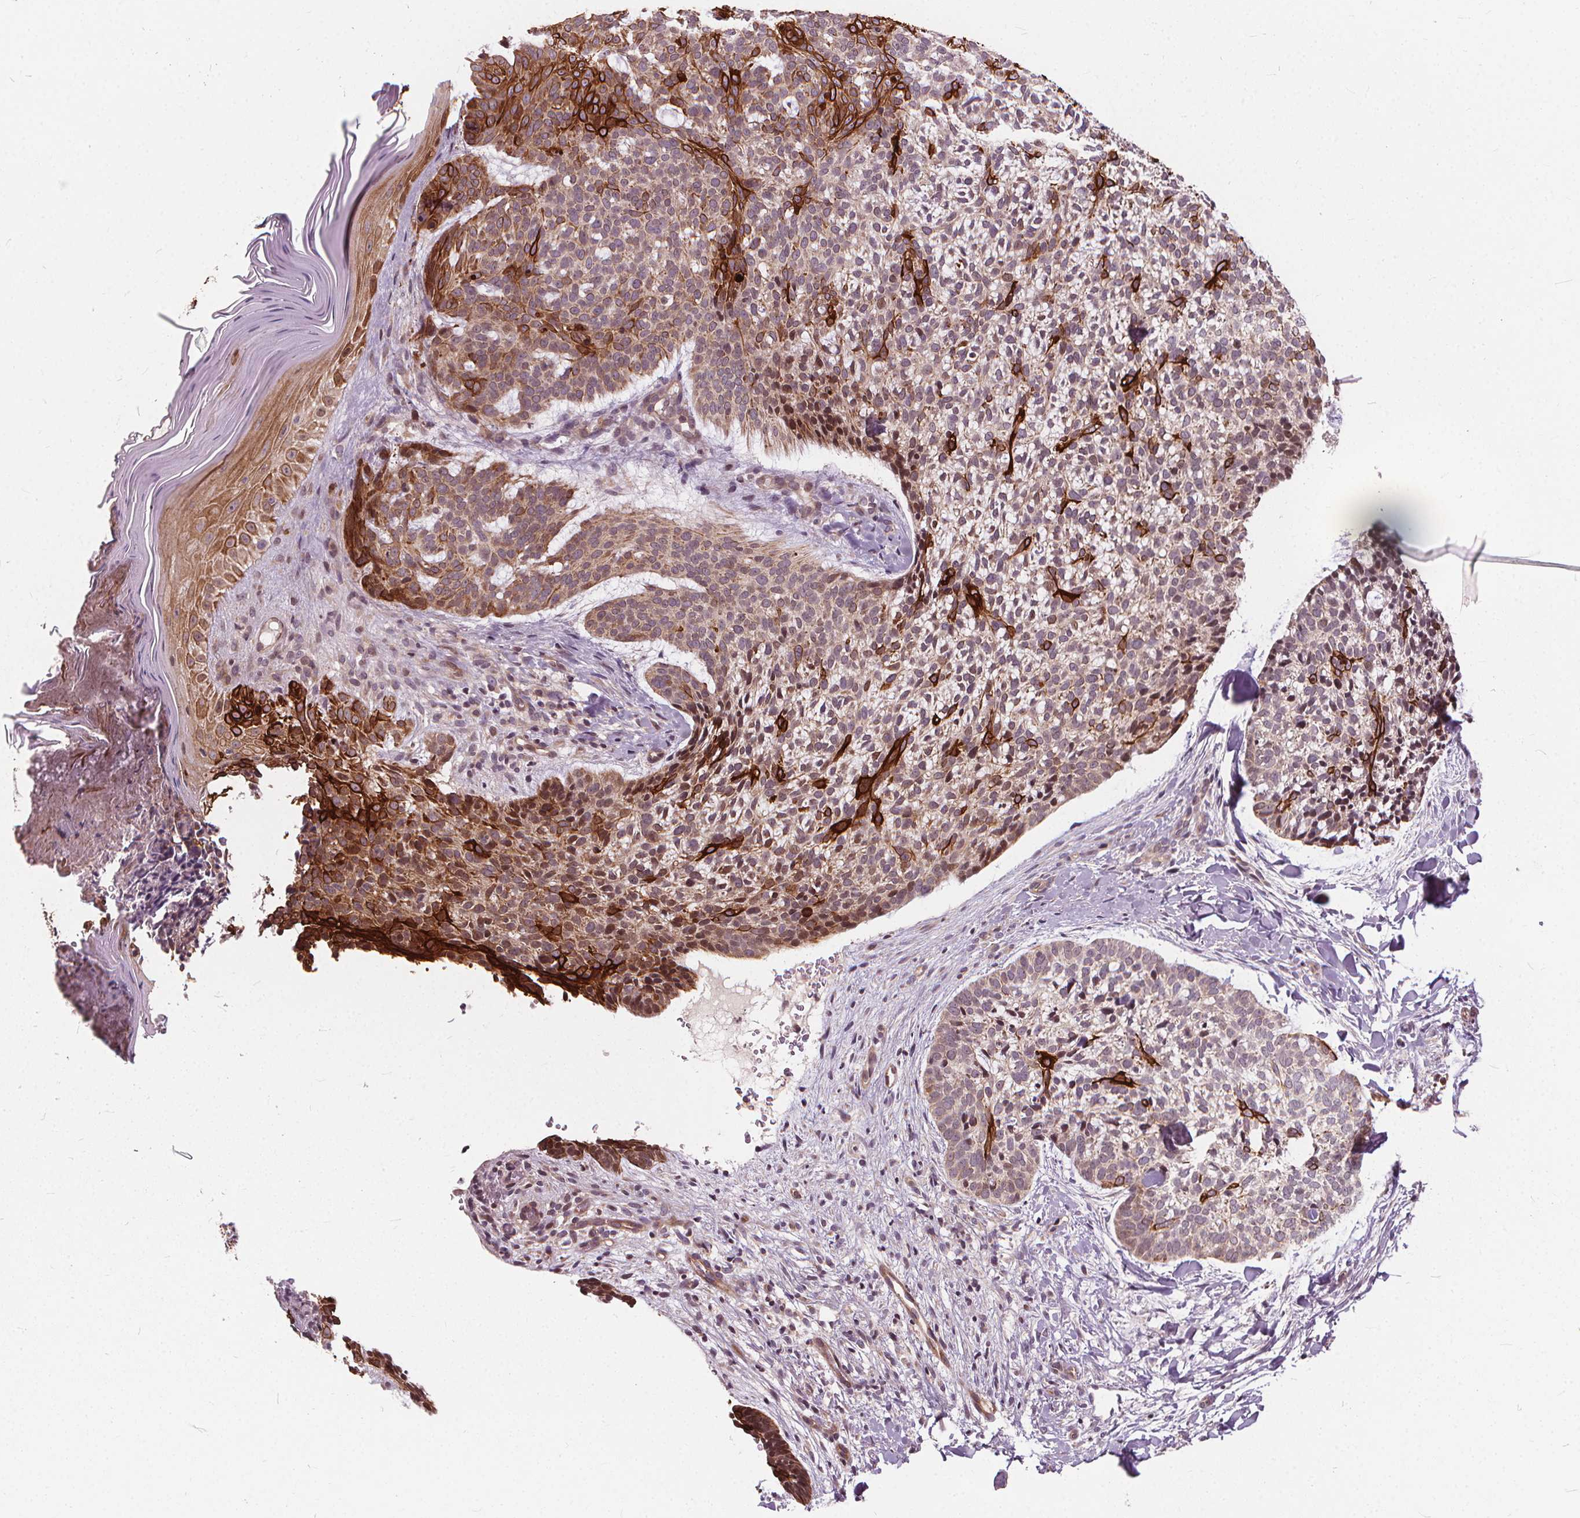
{"staining": {"intensity": "negative", "quantity": "none", "location": "none"}, "tissue": "skin cancer", "cell_type": "Tumor cells", "image_type": "cancer", "snomed": [{"axis": "morphology", "description": "Basal cell carcinoma"}, {"axis": "topography", "description": "Skin"}], "caption": "Micrograph shows no protein positivity in tumor cells of skin cancer (basal cell carcinoma) tissue. Brightfield microscopy of immunohistochemistry (IHC) stained with DAB (3,3'-diaminobenzidine) (brown) and hematoxylin (blue), captured at high magnification.", "gene": "INPP5E", "patient": {"sex": "male", "age": 64}}